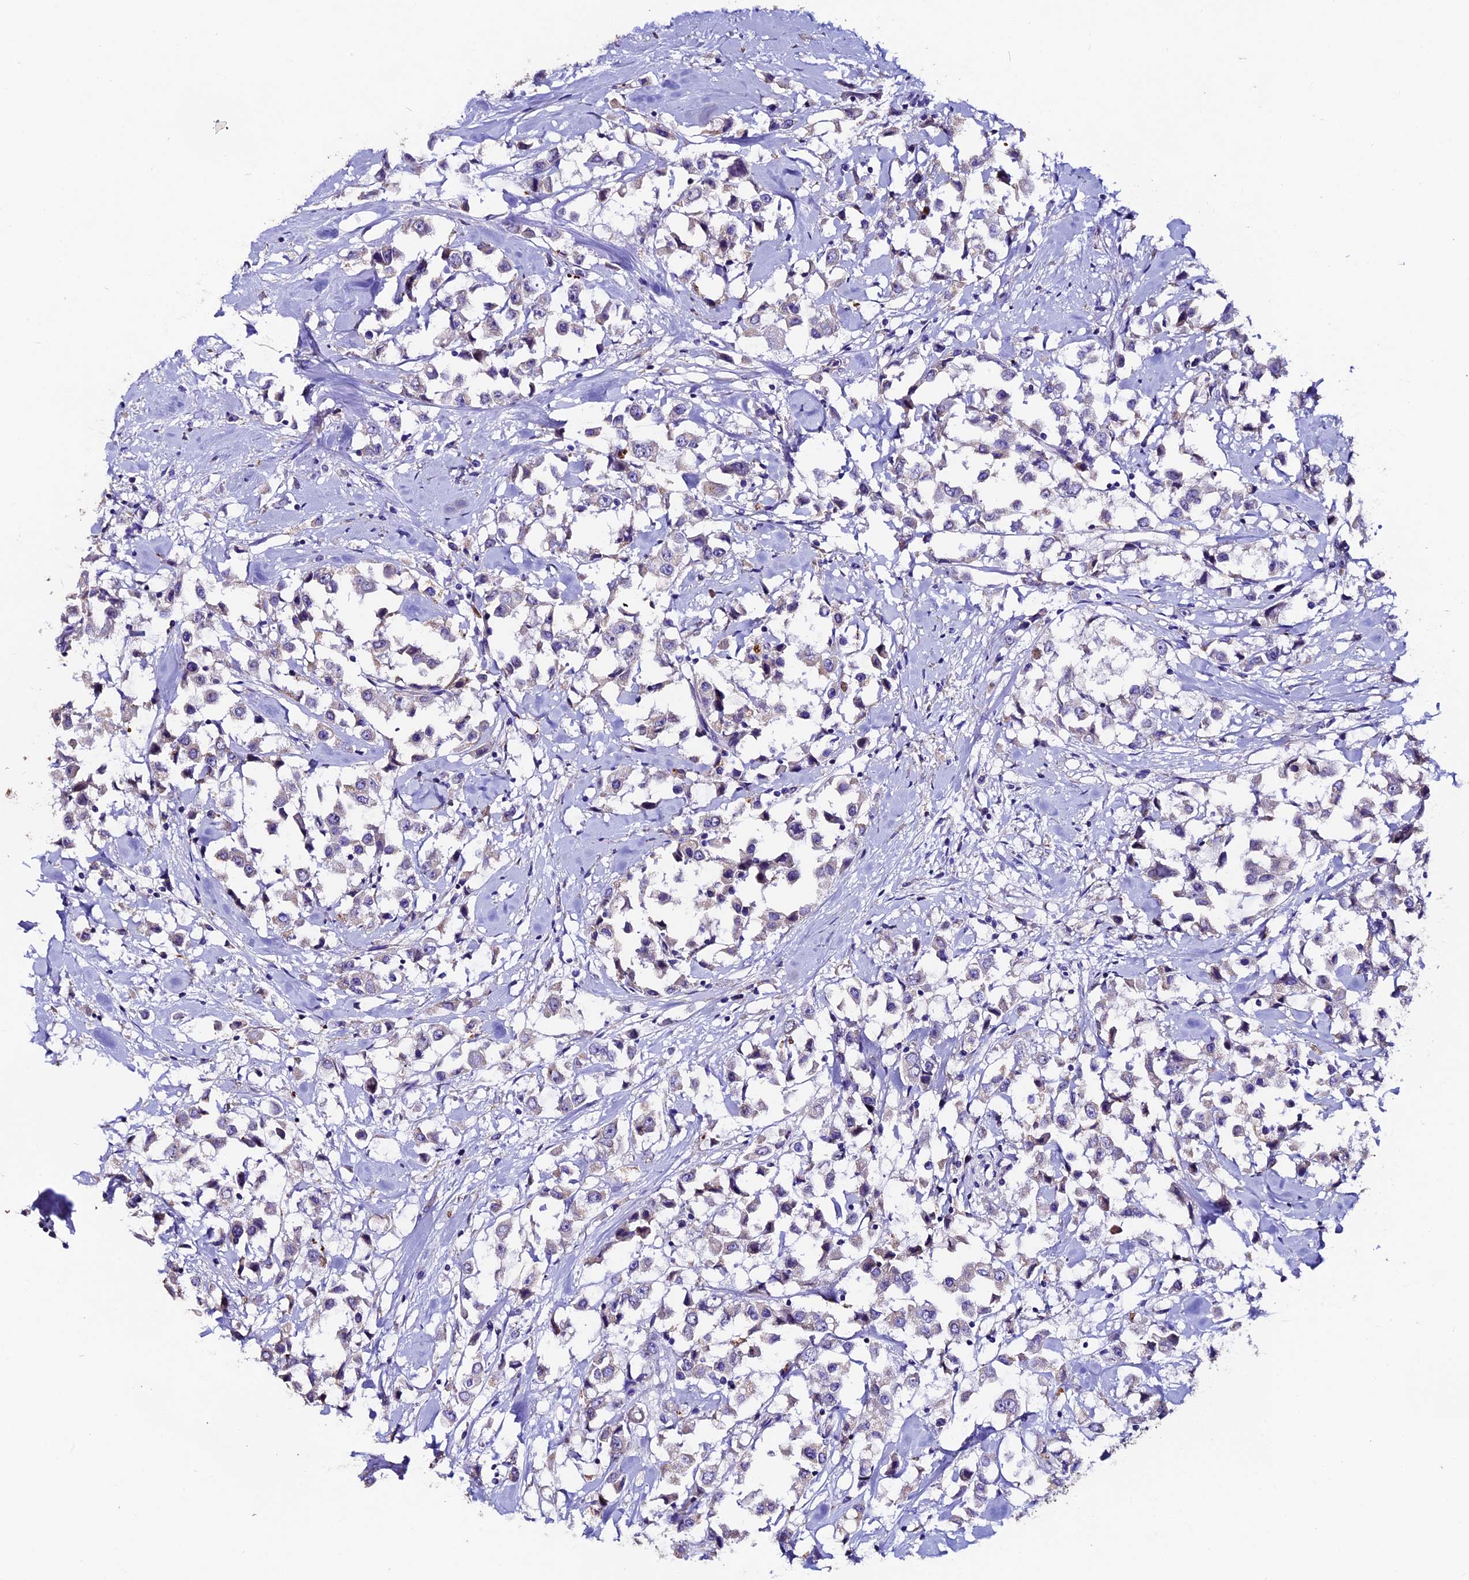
{"staining": {"intensity": "weak", "quantity": "<25%", "location": "cytoplasmic/membranous"}, "tissue": "breast cancer", "cell_type": "Tumor cells", "image_type": "cancer", "snomed": [{"axis": "morphology", "description": "Duct carcinoma"}, {"axis": "topography", "description": "Breast"}], "caption": "Immunohistochemistry histopathology image of breast cancer stained for a protein (brown), which displays no staining in tumor cells.", "gene": "FBXW9", "patient": {"sex": "female", "age": 61}}